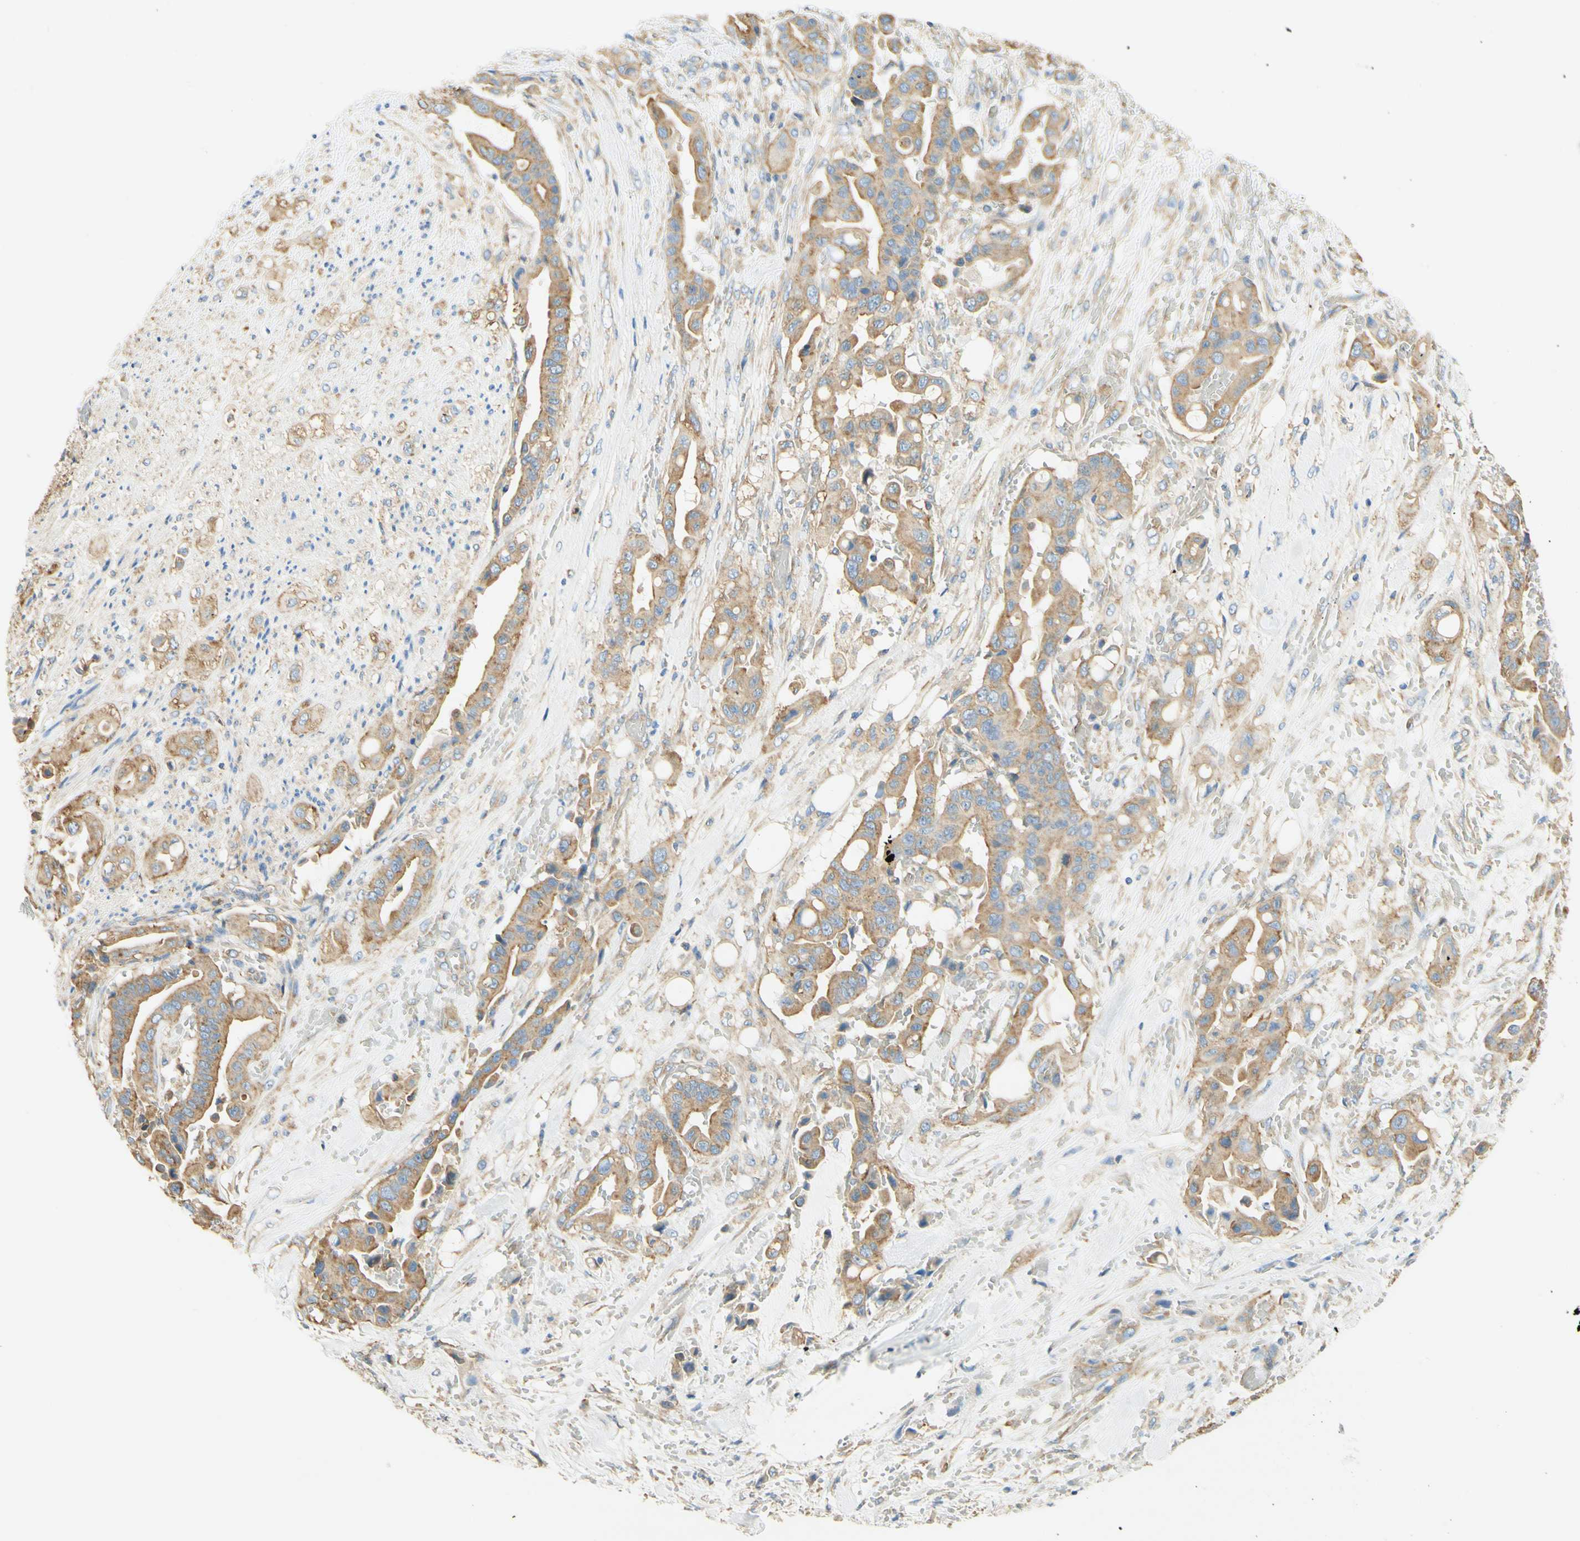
{"staining": {"intensity": "weak", "quantity": ">75%", "location": "cytoplasmic/membranous"}, "tissue": "liver cancer", "cell_type": "Tumor cells", "image_type": "cancer", "snomed": [{"axis": "morphology", "description": "Cholangiocarcinoma"}, {"axis": "topography", "description": "Liver"}], "caption": "Weak cytoplasmic/membranous positivity for a protein is identified in approximately >75% of tumor cells of liver cancer using immunohistochemistry.", "gene": "CLTC", "patient": {"sex": "female", "age": 61}}